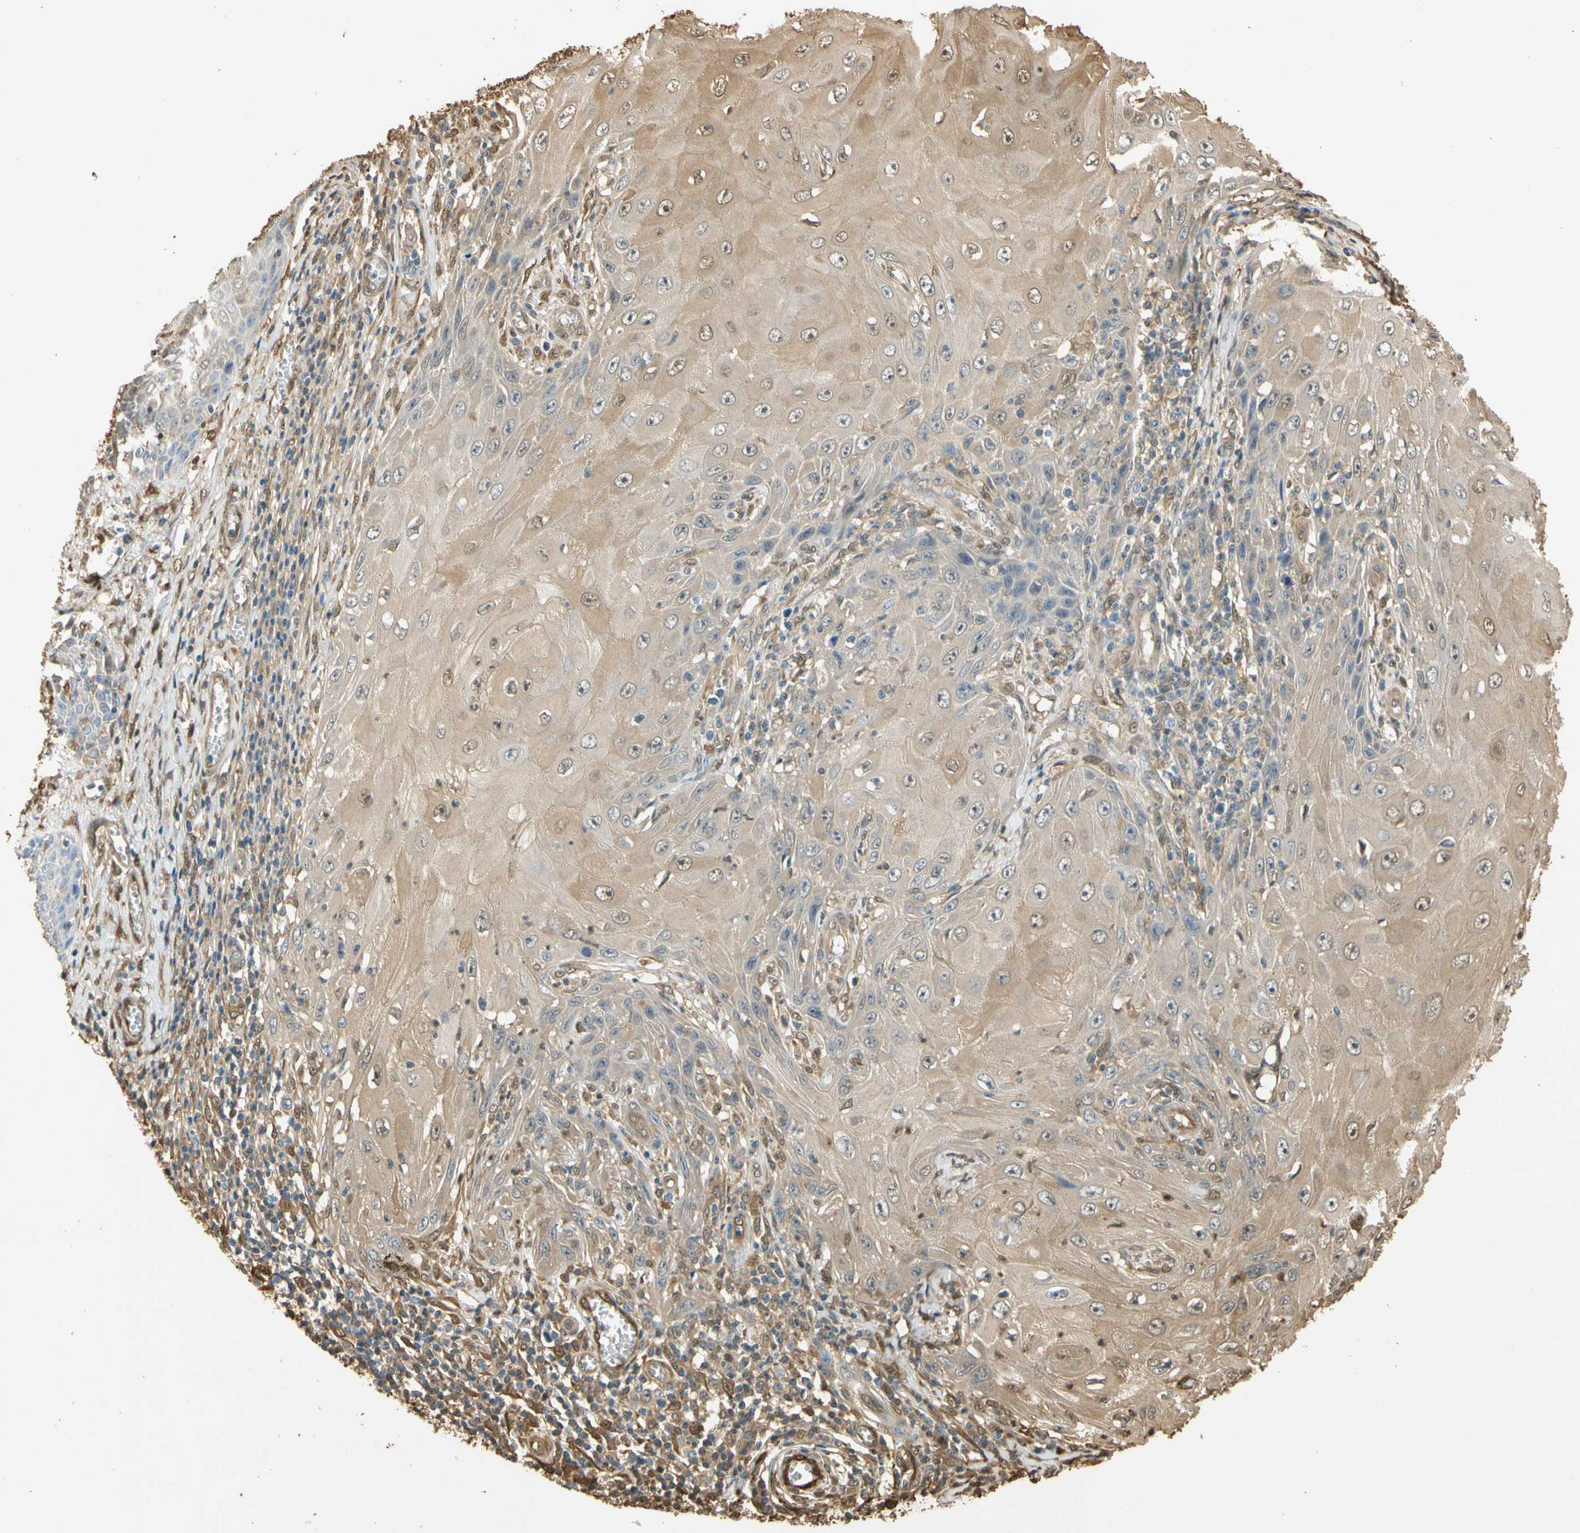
{"staining": {"intensity": "weak", "quantity": ">75%", "location": "cytoplasmic/membranous"}, "tissue": "skin cancer", "cell_type": "Tumor cells", "image_type": "cancer", "snomed": [{"axis": "morphology", "description": "Squamous cell carcinoma, NOS"}, {"axis": "topography", "description": "Skin"}], "caption": "This is a micrograph of IHC staining of skin squamous cell carcinoma, which shows weak expression in the cytoplasmic/membranous of tumor cells.", "gene": "S100A6", "patient": {"sex": "female", "age": 73}}